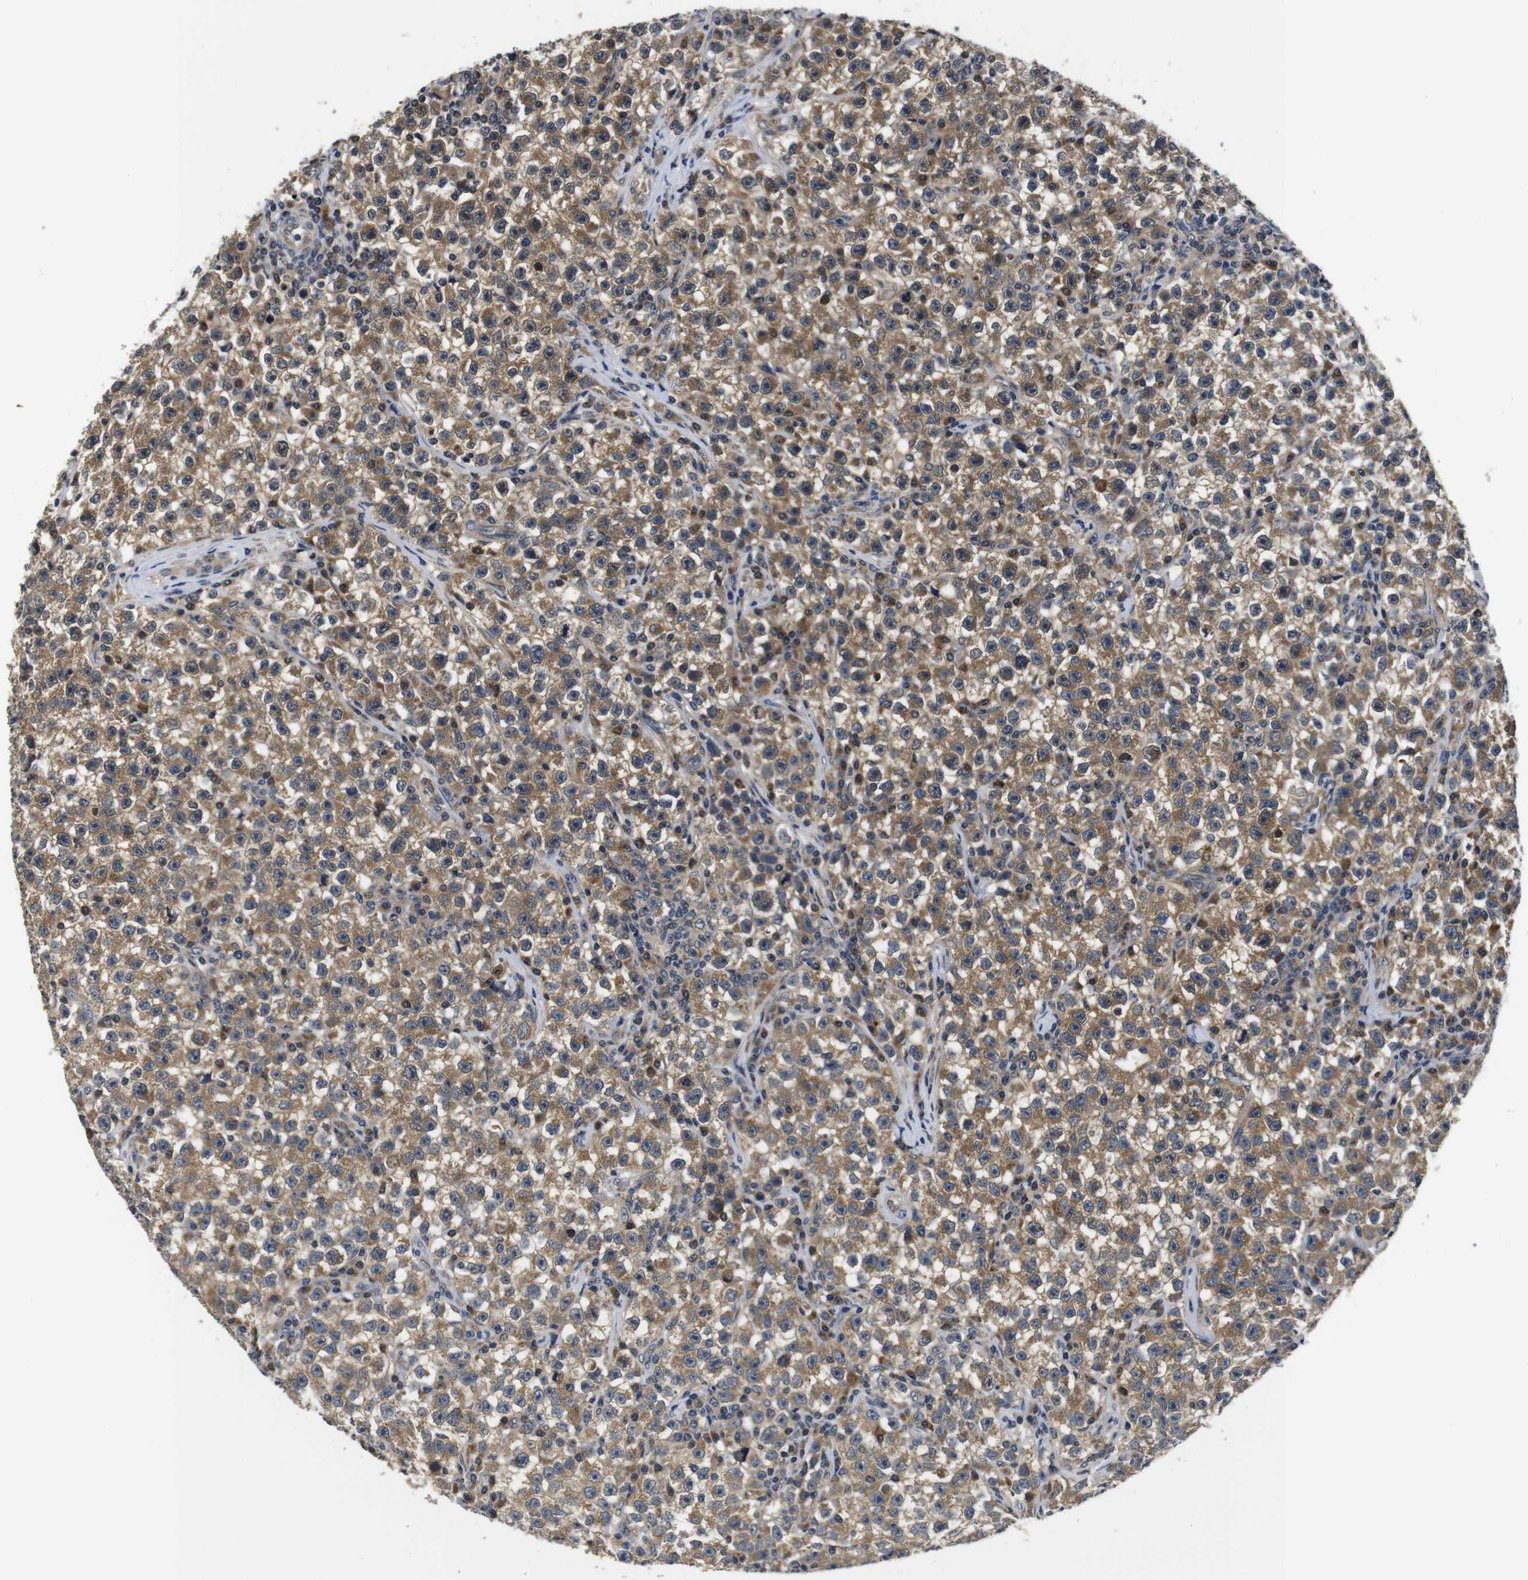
{"staining": {"intensity": "moderate", "quantity": ">75%", "location": "cytoplasmic/membranous"}, "tissue": "testis cancer", "cell_type": "Tumor cells", "image_type": "cancer", "snomed": [{"axis": "morphology", "description": "Seminoma, NOS"}, {"axis": "topography", "description": "Testis"}], "caption": "Immunohistochemistry (IHC) of human testis seminoma exhibits medium levels of moderate cytoplasmic/membranous expression in about >75% of tumor cells. The protein of interest is shown in brown color, while the nuclei are stained blue.", "gene": "FKBP14", "patient": {"sex": "male", "age": 22}}